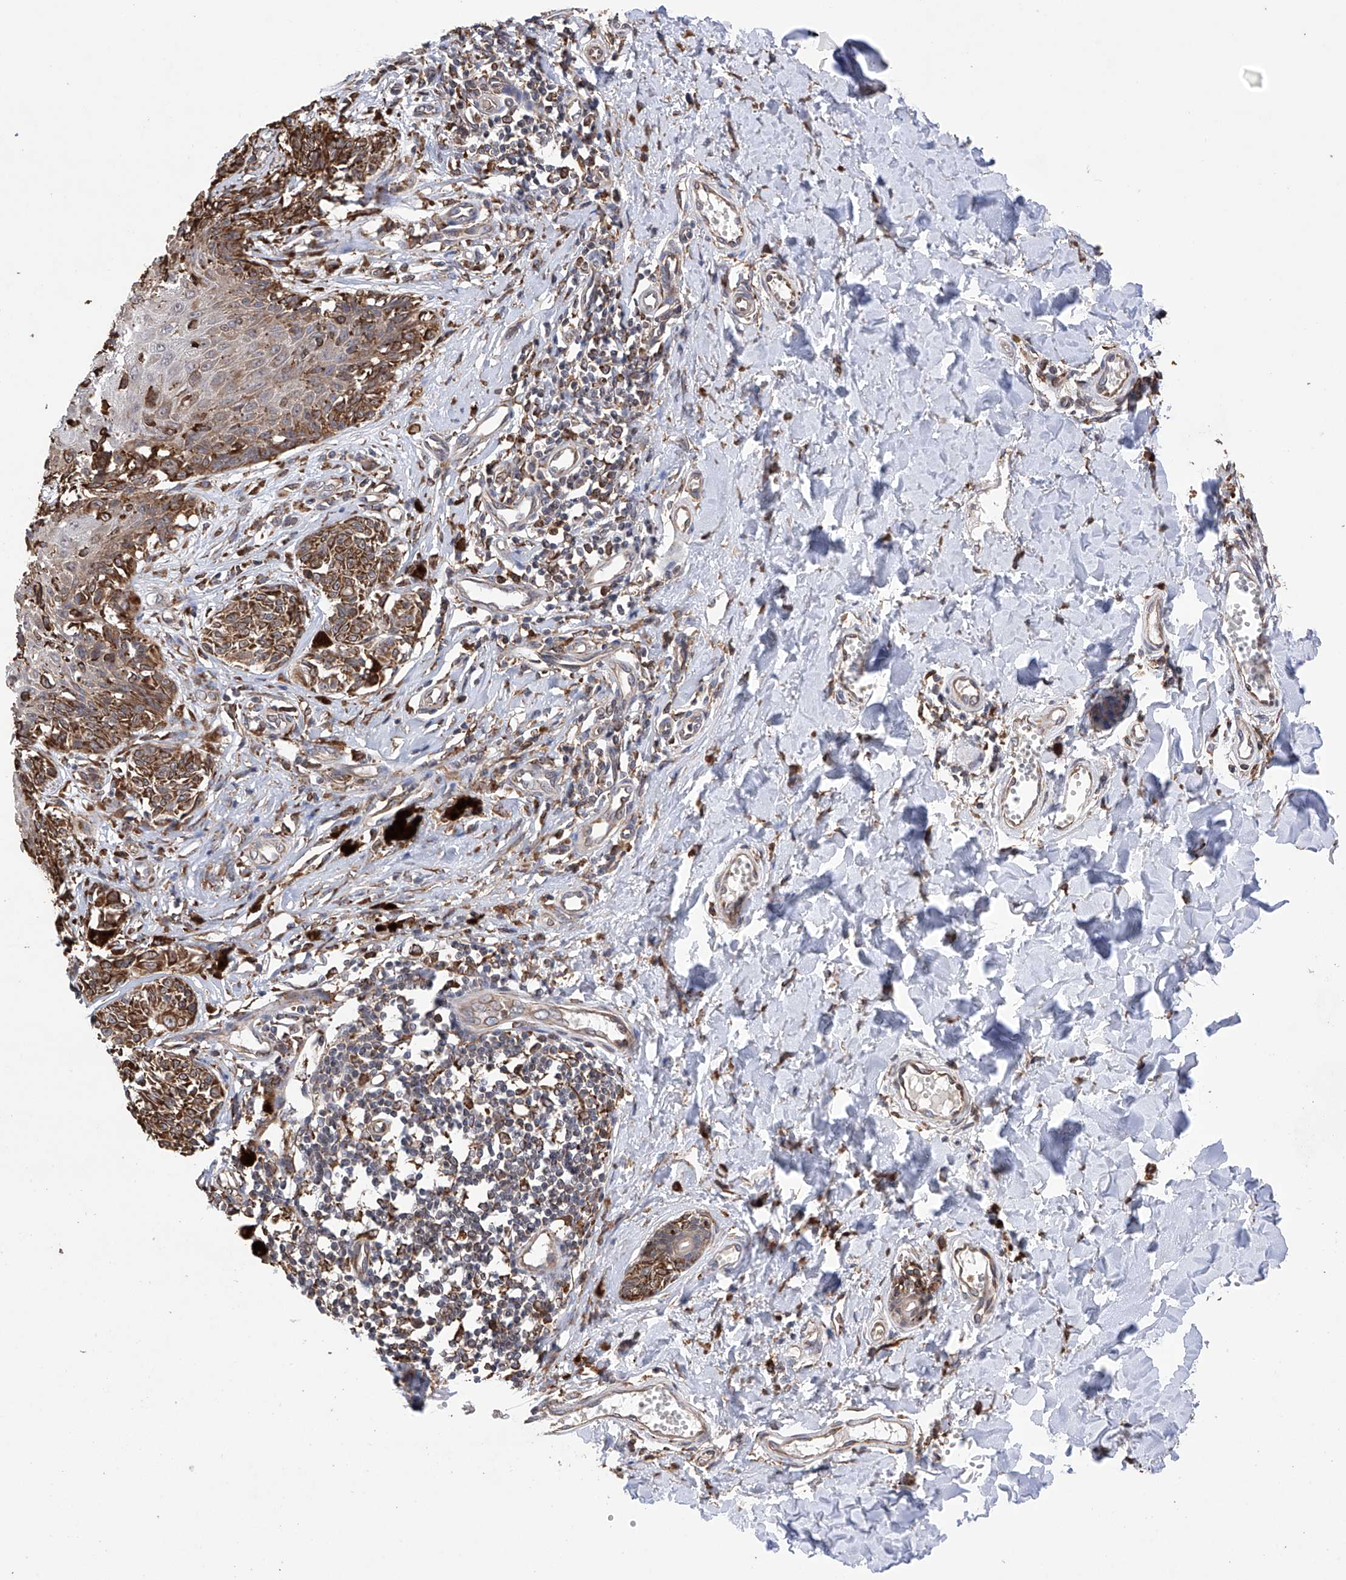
{"staining": {"intensity": "moderate", "quantity": ">75%", "location": "cytoplasmic/membranous"}, "tissue": "melanoma", "cell_type": "Tumor cells", "image_type": "cancer", "snomed": [{"axis": "morphology", "description": "Malignant melanoma, NOS"}, {"axis": "topography", "description": "Skin"}], "caption": "A brown stain highlights moderate cytoplasmic/membranous positivity of a protein in melanoma tumor cells.", "gene": "DNAH8", "patient": {"sex": "male", "age": 53}}